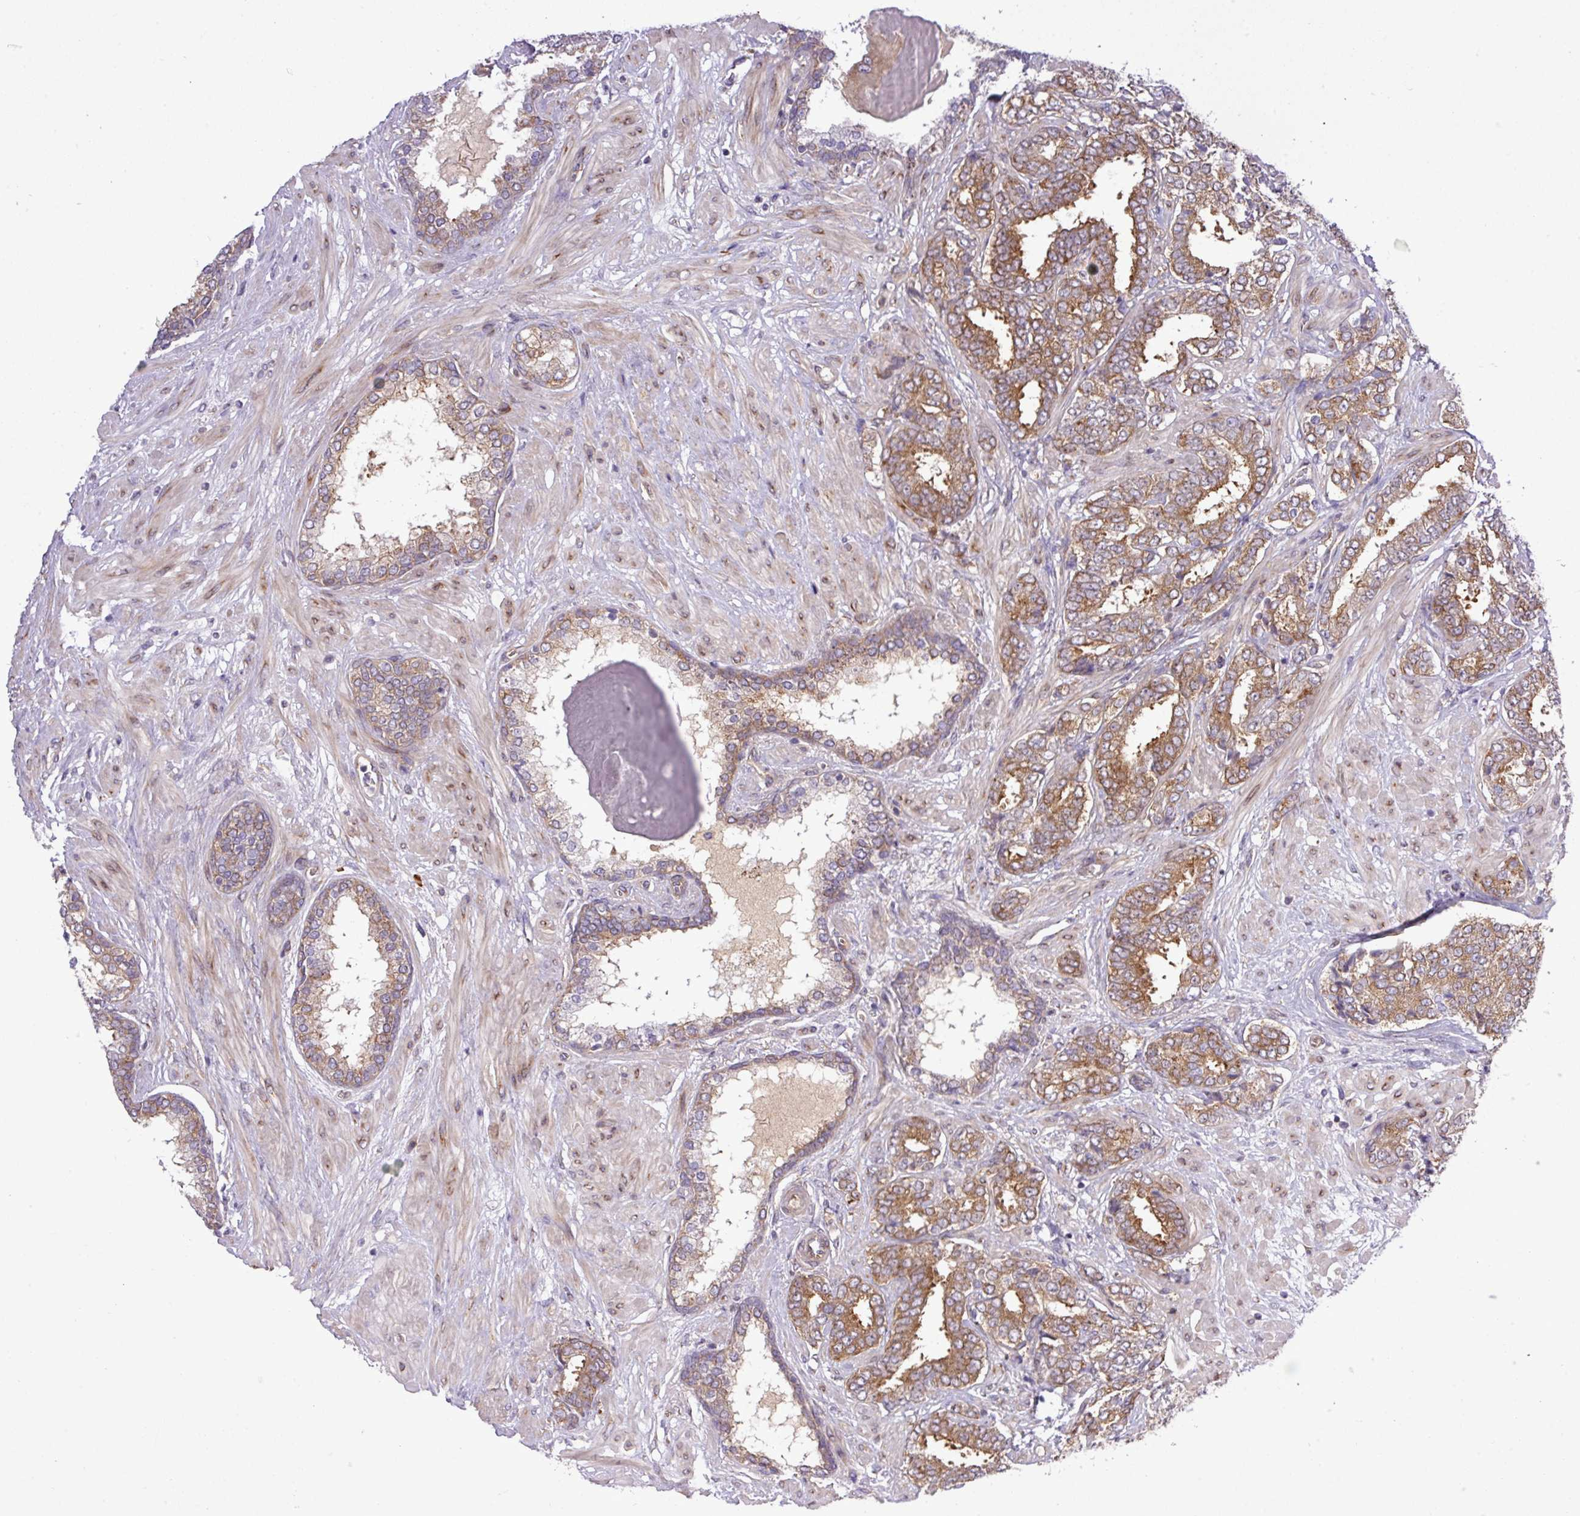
{"staining": {"intensity": "moderate", "quantity": ">75%", "location": "cytoplasmic/membranous"}, "tissue": "prostate cancer", "cell_type": "Tumor cells", "image_type": "cancer", "snomed": [{"axis": "morphology", "description": "Adenocarcinoma, High grade"}, {"axis": "topography", "description": "Prostate"}], "caption": "This is a histology image of immunohistochemistry (IHC) staining of prostate cancer, which shows moderate staining in the cytoplasmic/membranous of tumor cells.", "gene": "FAM222B", "patient": {"sex": "male", "age": 72}}